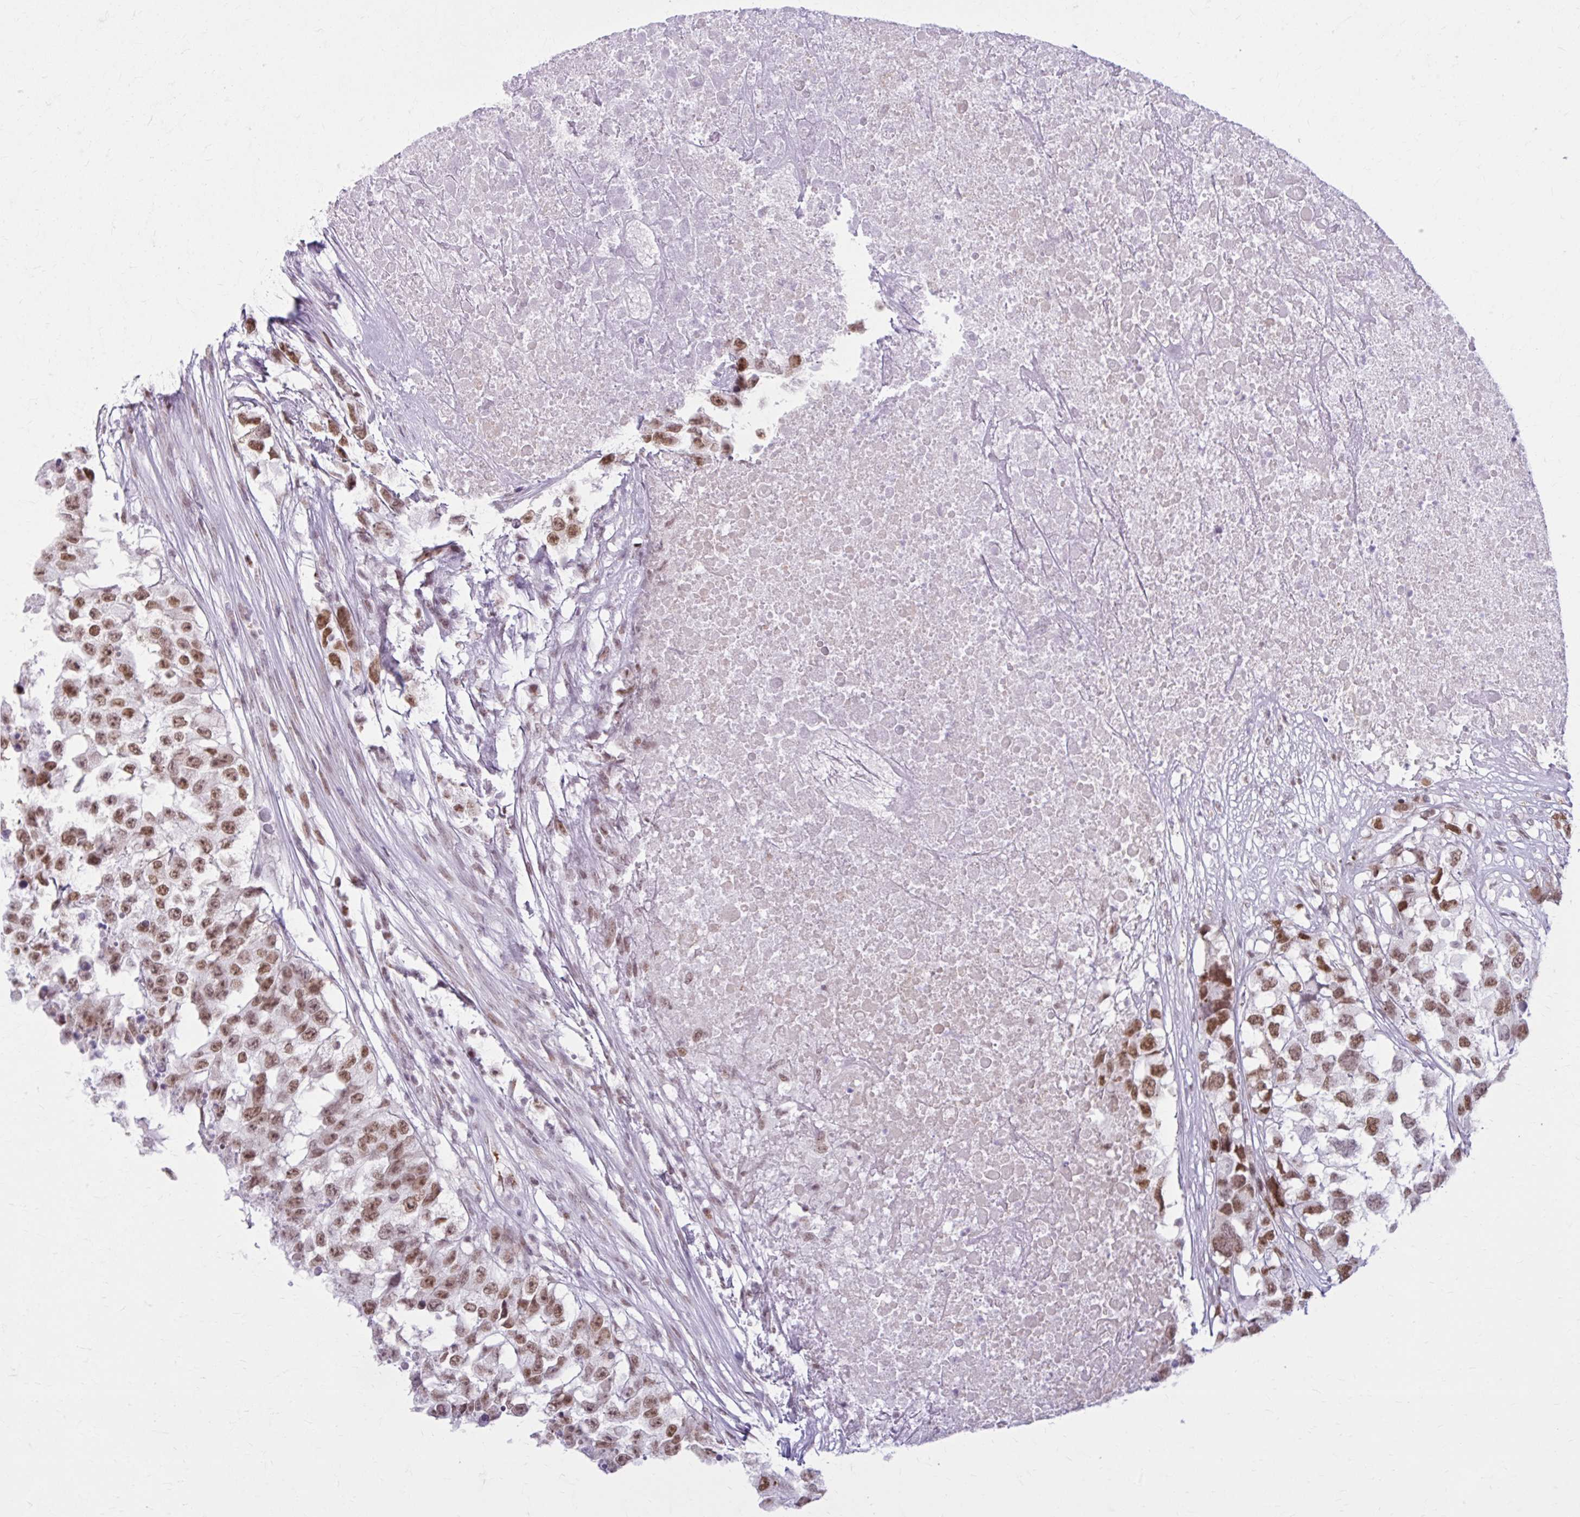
{"staining": {"intensity": "moderate", "quantity": ">75%", "location": "nuclear"}, "tissue": "testis cancer", "cell_type": "Tumor cells", "image_type": "cancer", "snomed": [{"axis": "morphology", "description": "Carcinoma, Embryonal, NOS"}, {"axis": "topography", "description": "Testis"}], "caption": "High-power microscopy captured an immunohistochemistry (IHC) micrograph of embryonal carcinoma (testis), revealing moderate nuclear expression in about >75% of tumor cells.", "gene": "PABIR1", "patient": {"sex": "male", "age": 83}}